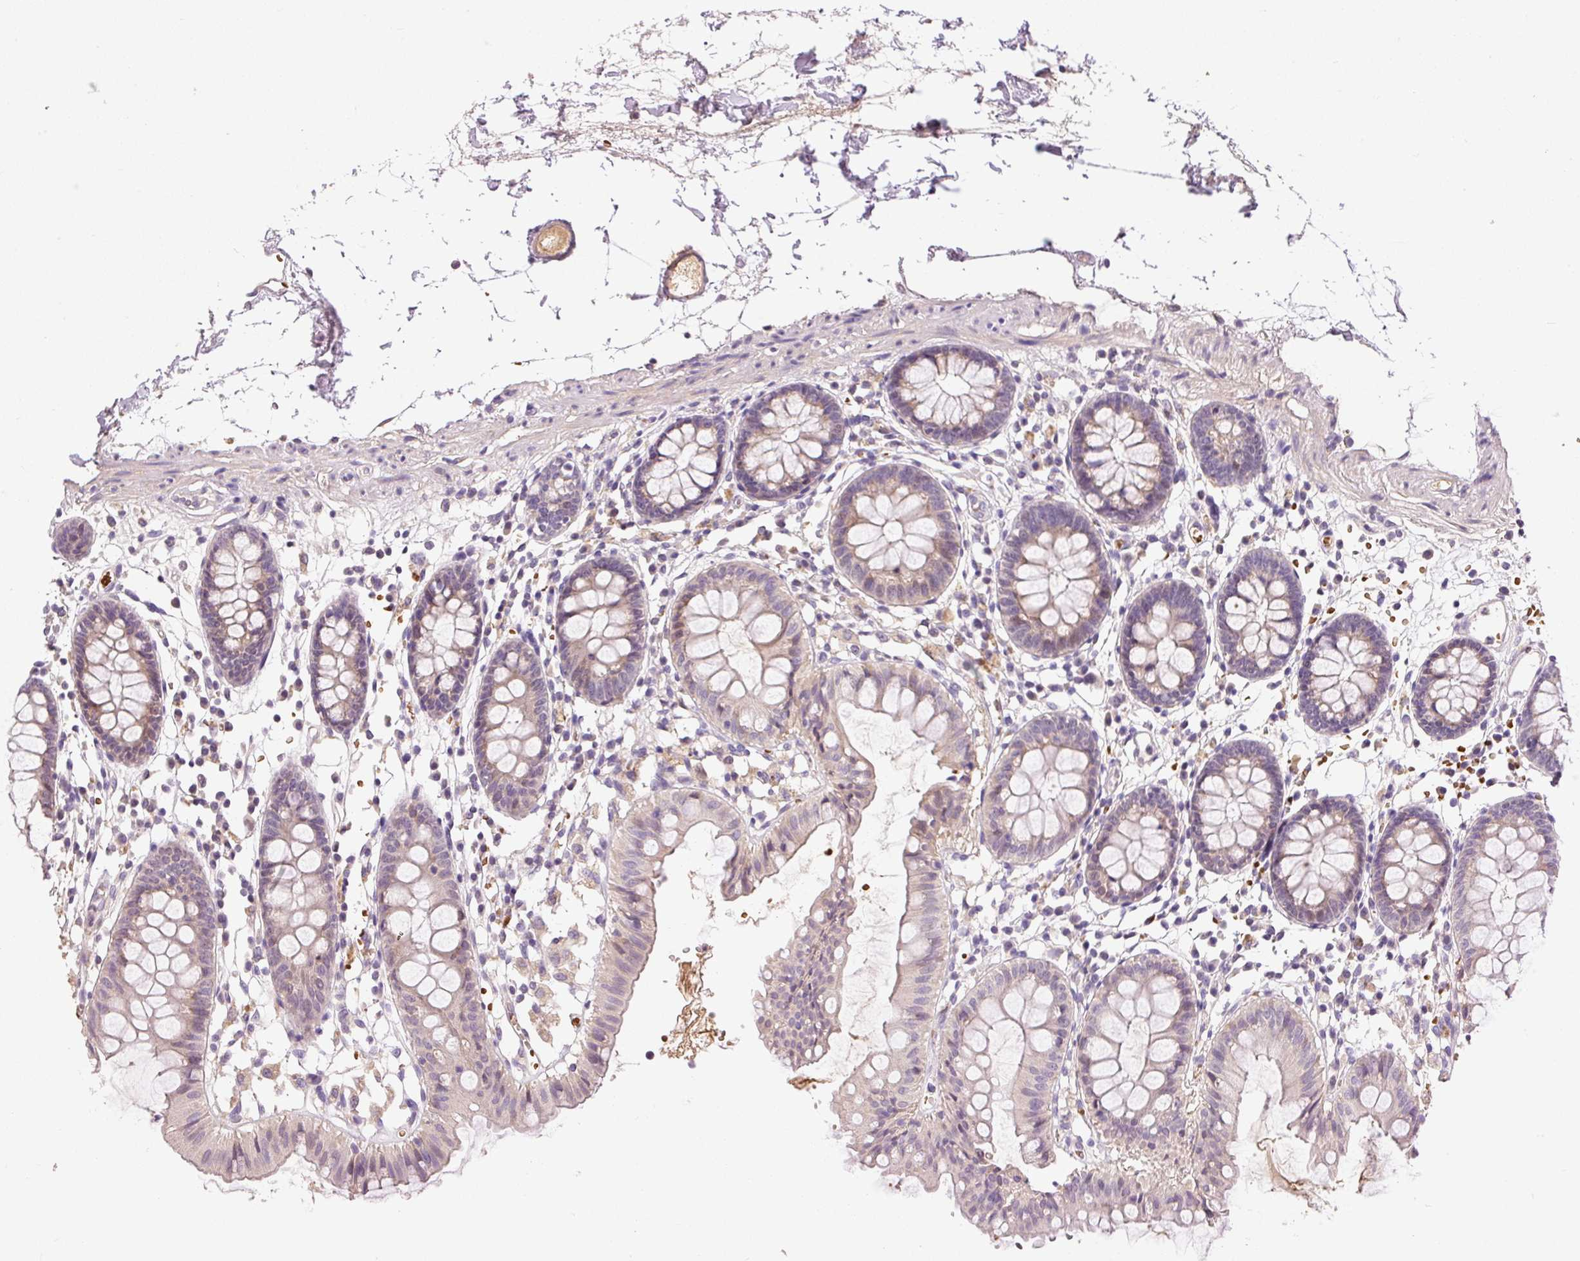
{"staining": {"intensity": "weak", "quantity": "25%-75%", "location": "cytoplasmic/membranous"}, "tissue": "colon", "cell_type": "Endothelial cells", "image_type": "normal", "snomed": [{"axis": "morphology", "description": "Normal tissue, NOS"}, {"axis": "topography", "description": "Colon"}], "caption": "Immunohistochemical staining of unremarkable colon demonstrates 25%-75% levels of weak cytoplasmic/membranous protein expression in about 25%-75% of endothelial cells.", "gene": "CMTM8", "patient": {"sex": "female", "age": 84}}